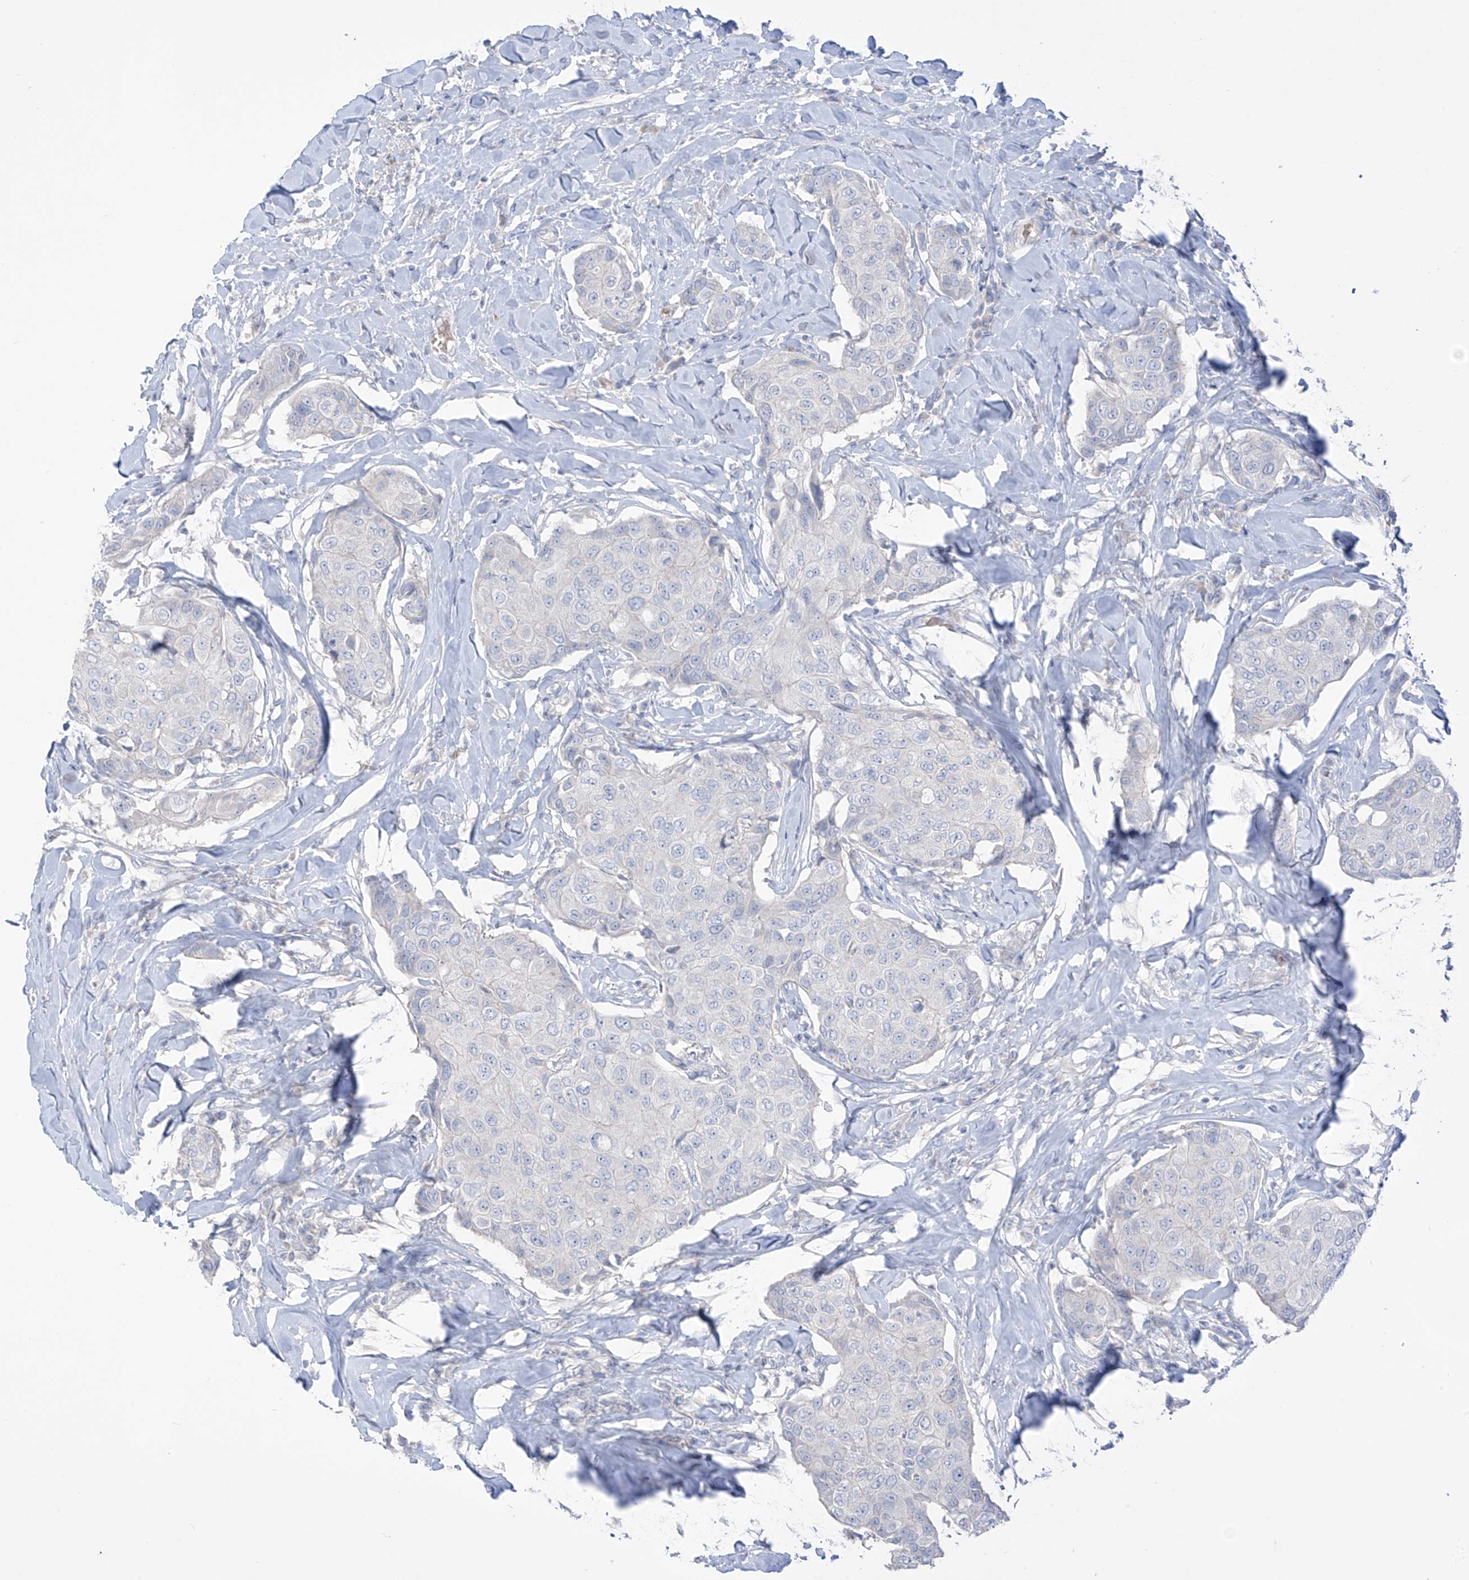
{"staining": {"intensity": "negative", "quantity": "none", "location": "none"}, "tissue": "breast cancer", "cell_type": "Tumor cells", "image_type": "cancer", "snomed": [{"axis": "morphology", "description": "Duct carcinoma"}, {"axis": "topography", "description": "Breast"}], "caption": "Immunohistochemistry (IHC) image of neoplastic tissue: human invasive ductal carcinoma (breast) stained with DAB (3,3'-diaminobenzidine) displays no significant protein expression in tumor cells. (Stains: DAB immunohistochemistry (IHC) with hematoxylin counter stain, Microscopy: brightfield microscopy at high magnification).", "gene": "ASPRV1", "patient": {"sex": "female", "age": 80}}